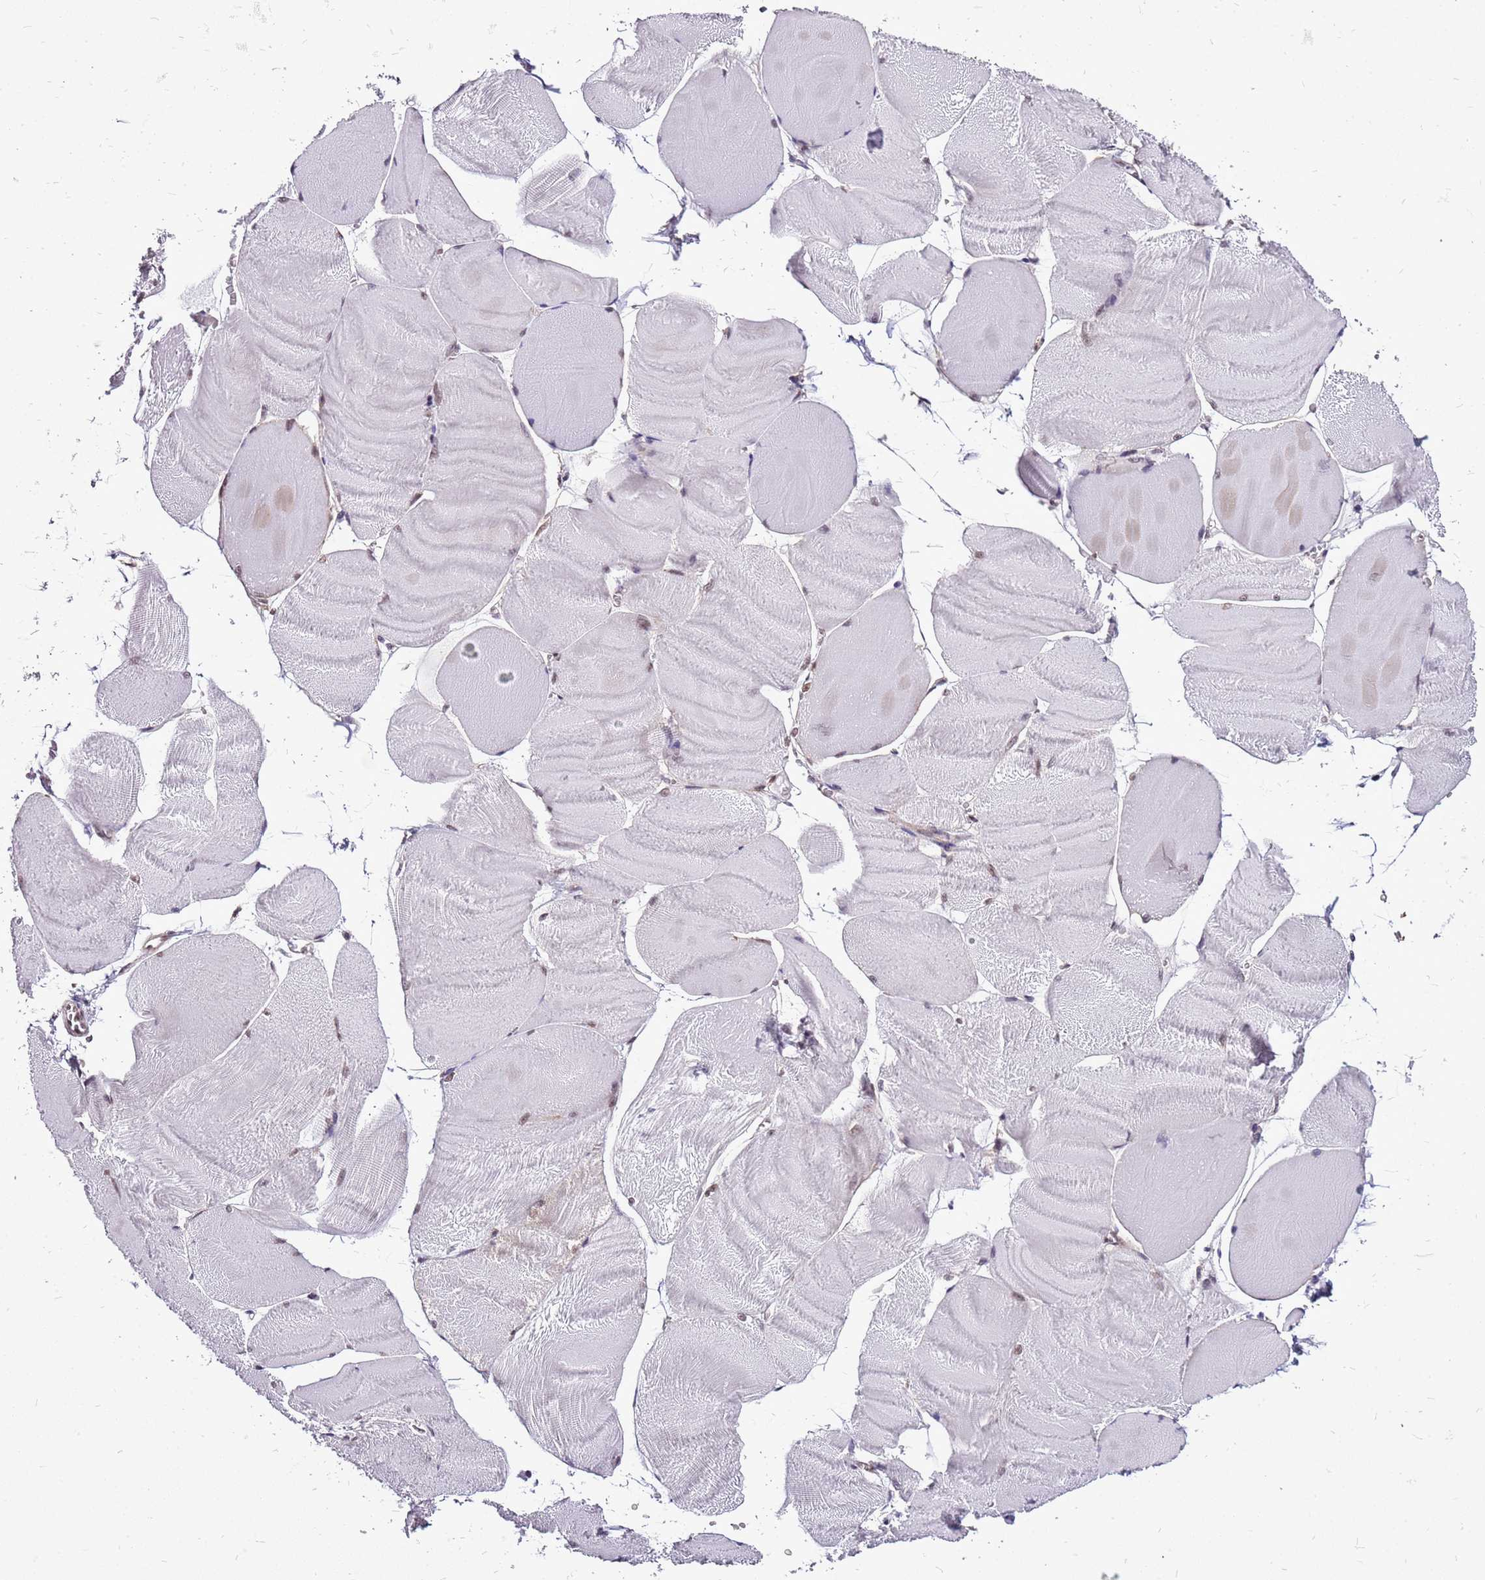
{"staining": {"intensity": "weak", "quantity": "<25%", "location": "nuclear"}, "tissue": "skeletal muscle", "cell_type": "Myocytes", "image_type": "normal", "snomed": [{"axis": "morphology", "description": "Normal tissue, NOS"}, {"axis": "morphology", "description": "Basal cell carcinoma"}, {"axis": "topography", "description": "Skeletal muscle"}], "caption": "The immunohistochemistry micrograph has no significant expression in myocytes of skeletal muscle.", "gene": "CCDC166", "patient": {"sex": "female", "age": 64}}